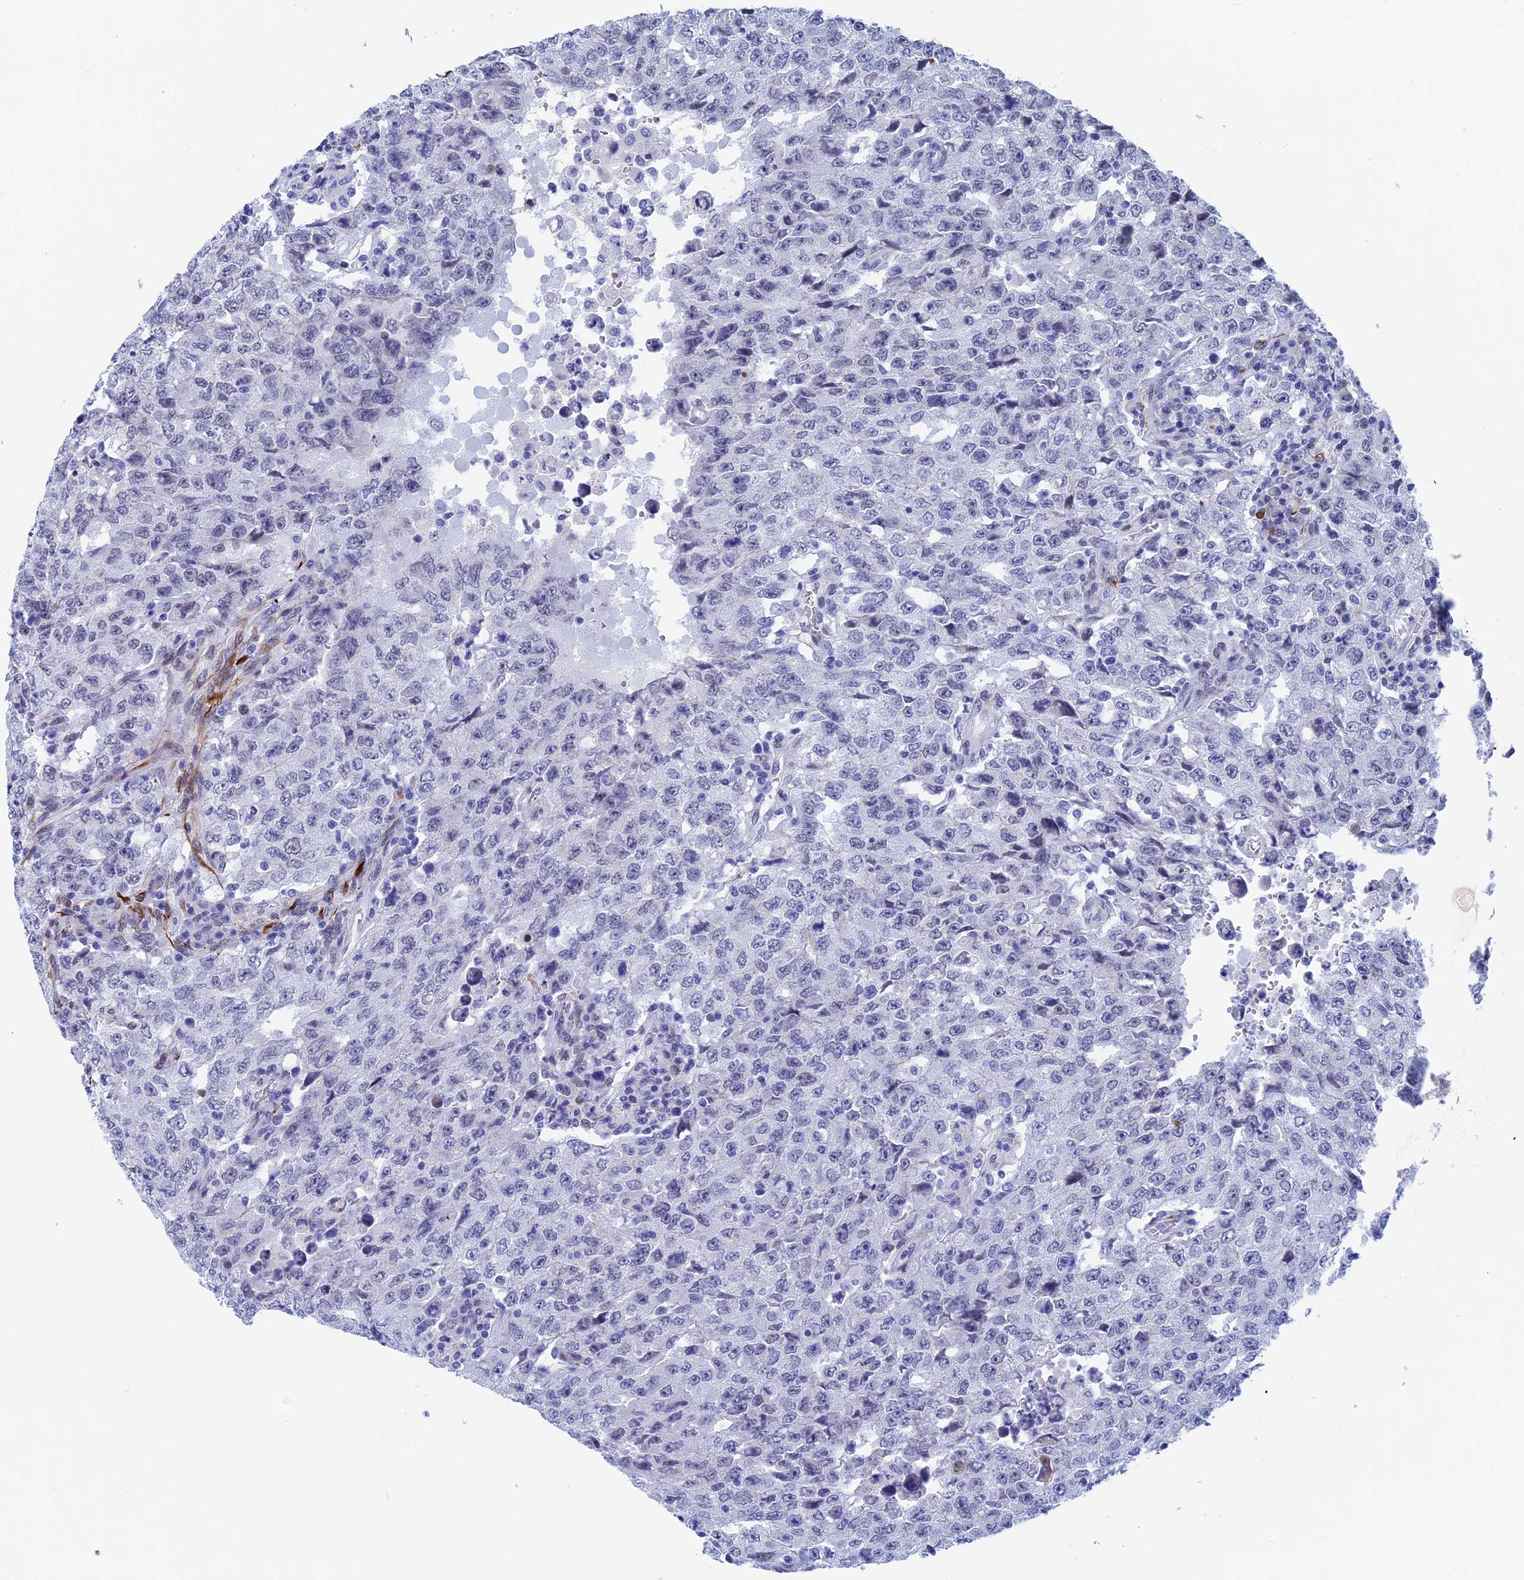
{"staining": {"intensity": "negative", "quantity": "none", "location": "none"}, "tissue": "testis cancer", "cell_type": "Tumor cells", "image_type": "cancer", "snomed": [{"axis": "morphology", "description": "Carcinoma, Embryonal, NOS"}, {"axis": "topography", "description": "Testis"}], "caption": "Immunohistochemical staining of embryonal carcinoma (testis) displays no significant positivity in tumor cells.", "gene": "WDR83", "patient": {"sex": "male", "age": 26}}